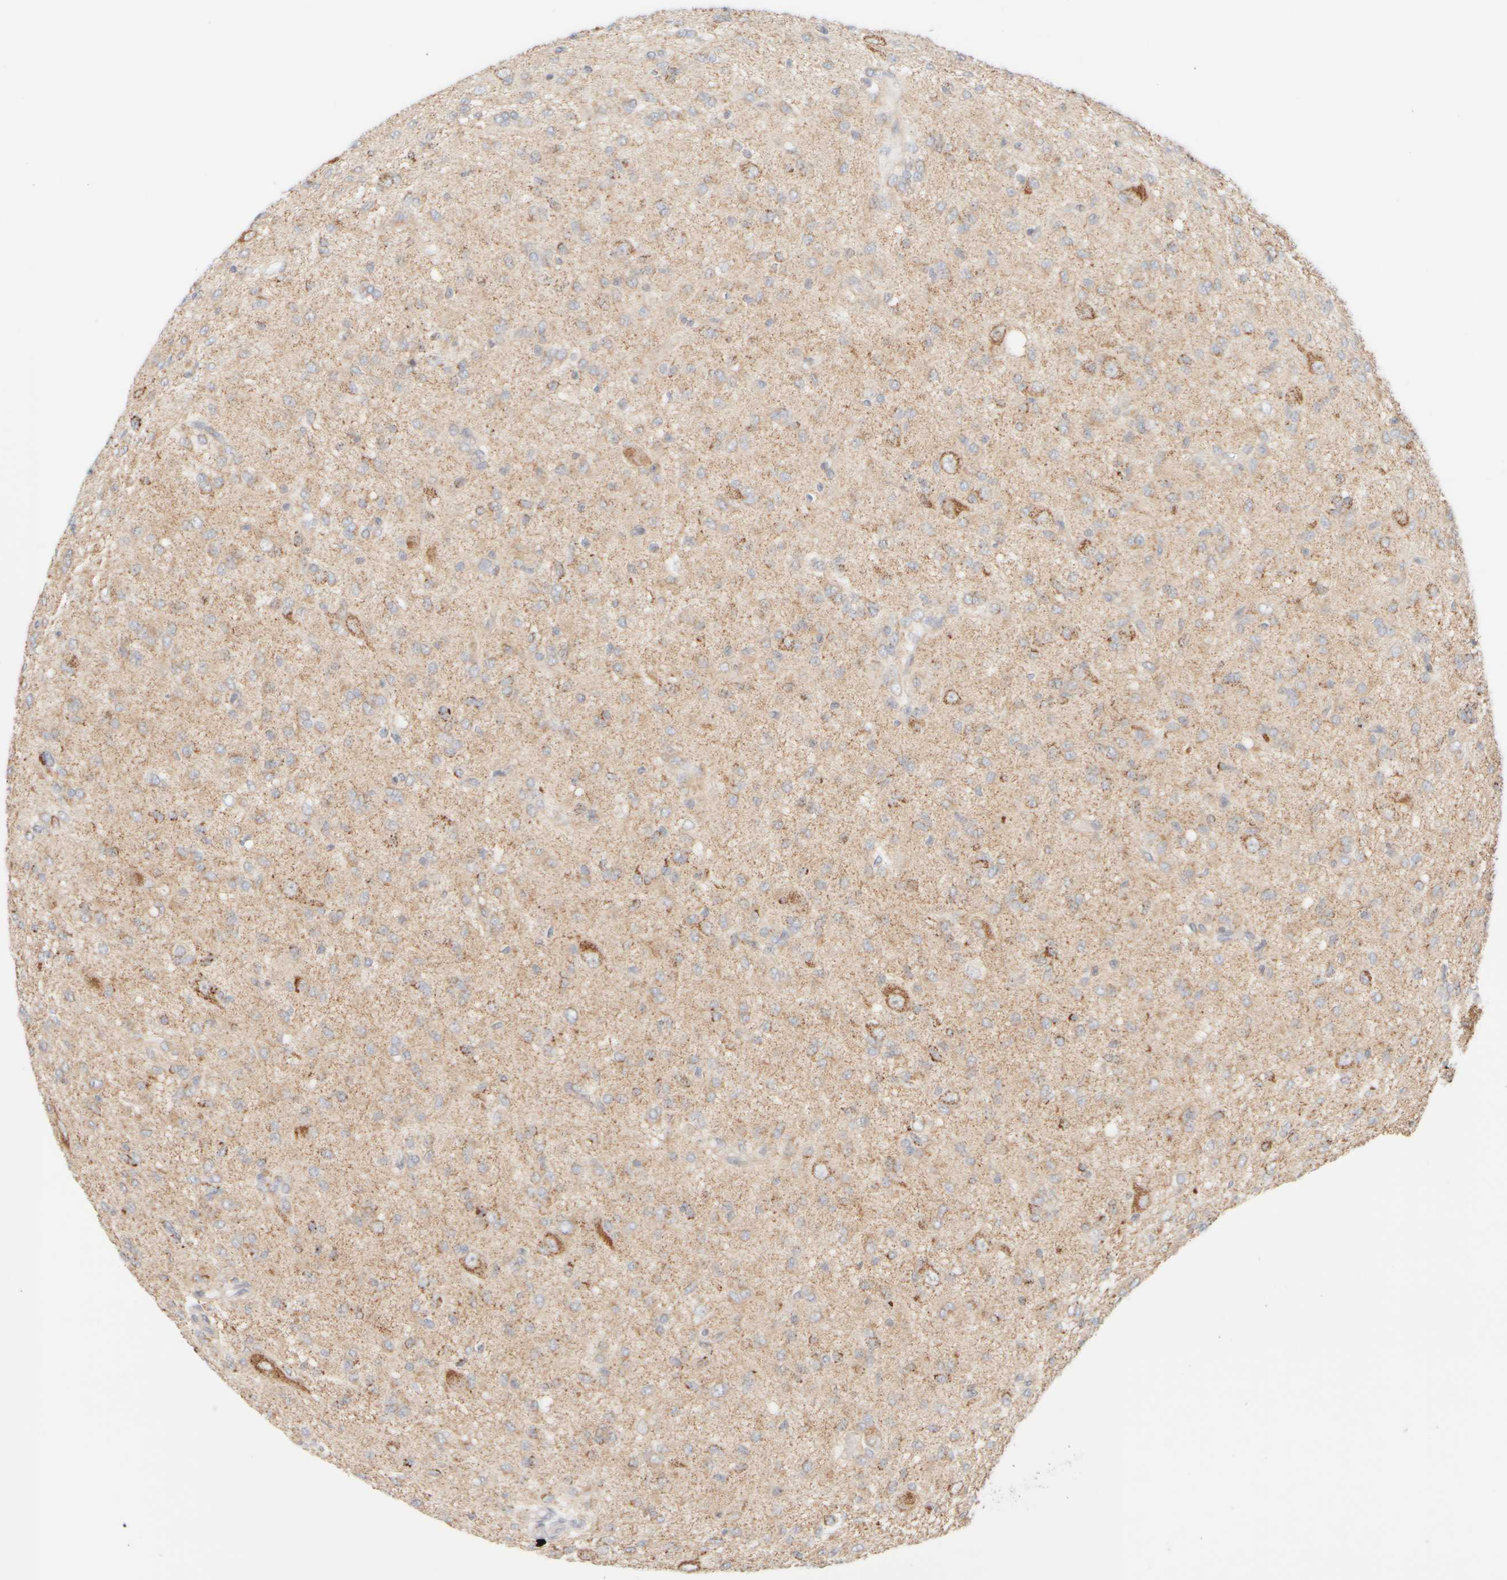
{"staining": {"intensity": "weak", "quantity": ">75%", "location": "cytoplasmic/membranous"}, "tissue": "glioma", "cell_type": "Tumor cells", "image_type": "cancer", "snomed": [{"axis": "morphology", "description": "Glioma, malignant, High grade"}, {"axis": "topography", "description": "Brain"}], "caption": "IHC histopathology image of neoplastic tissue: malignant high-grade glioma stained using IHC shows low levels of weak protein expression localized specifically in the cytoplasmic/membranous of tumor cells, appearing as a cytoplasmic/membranous brown color.", "gene": "PPM1K", "patient": {"sex": "female", "age": 59}}